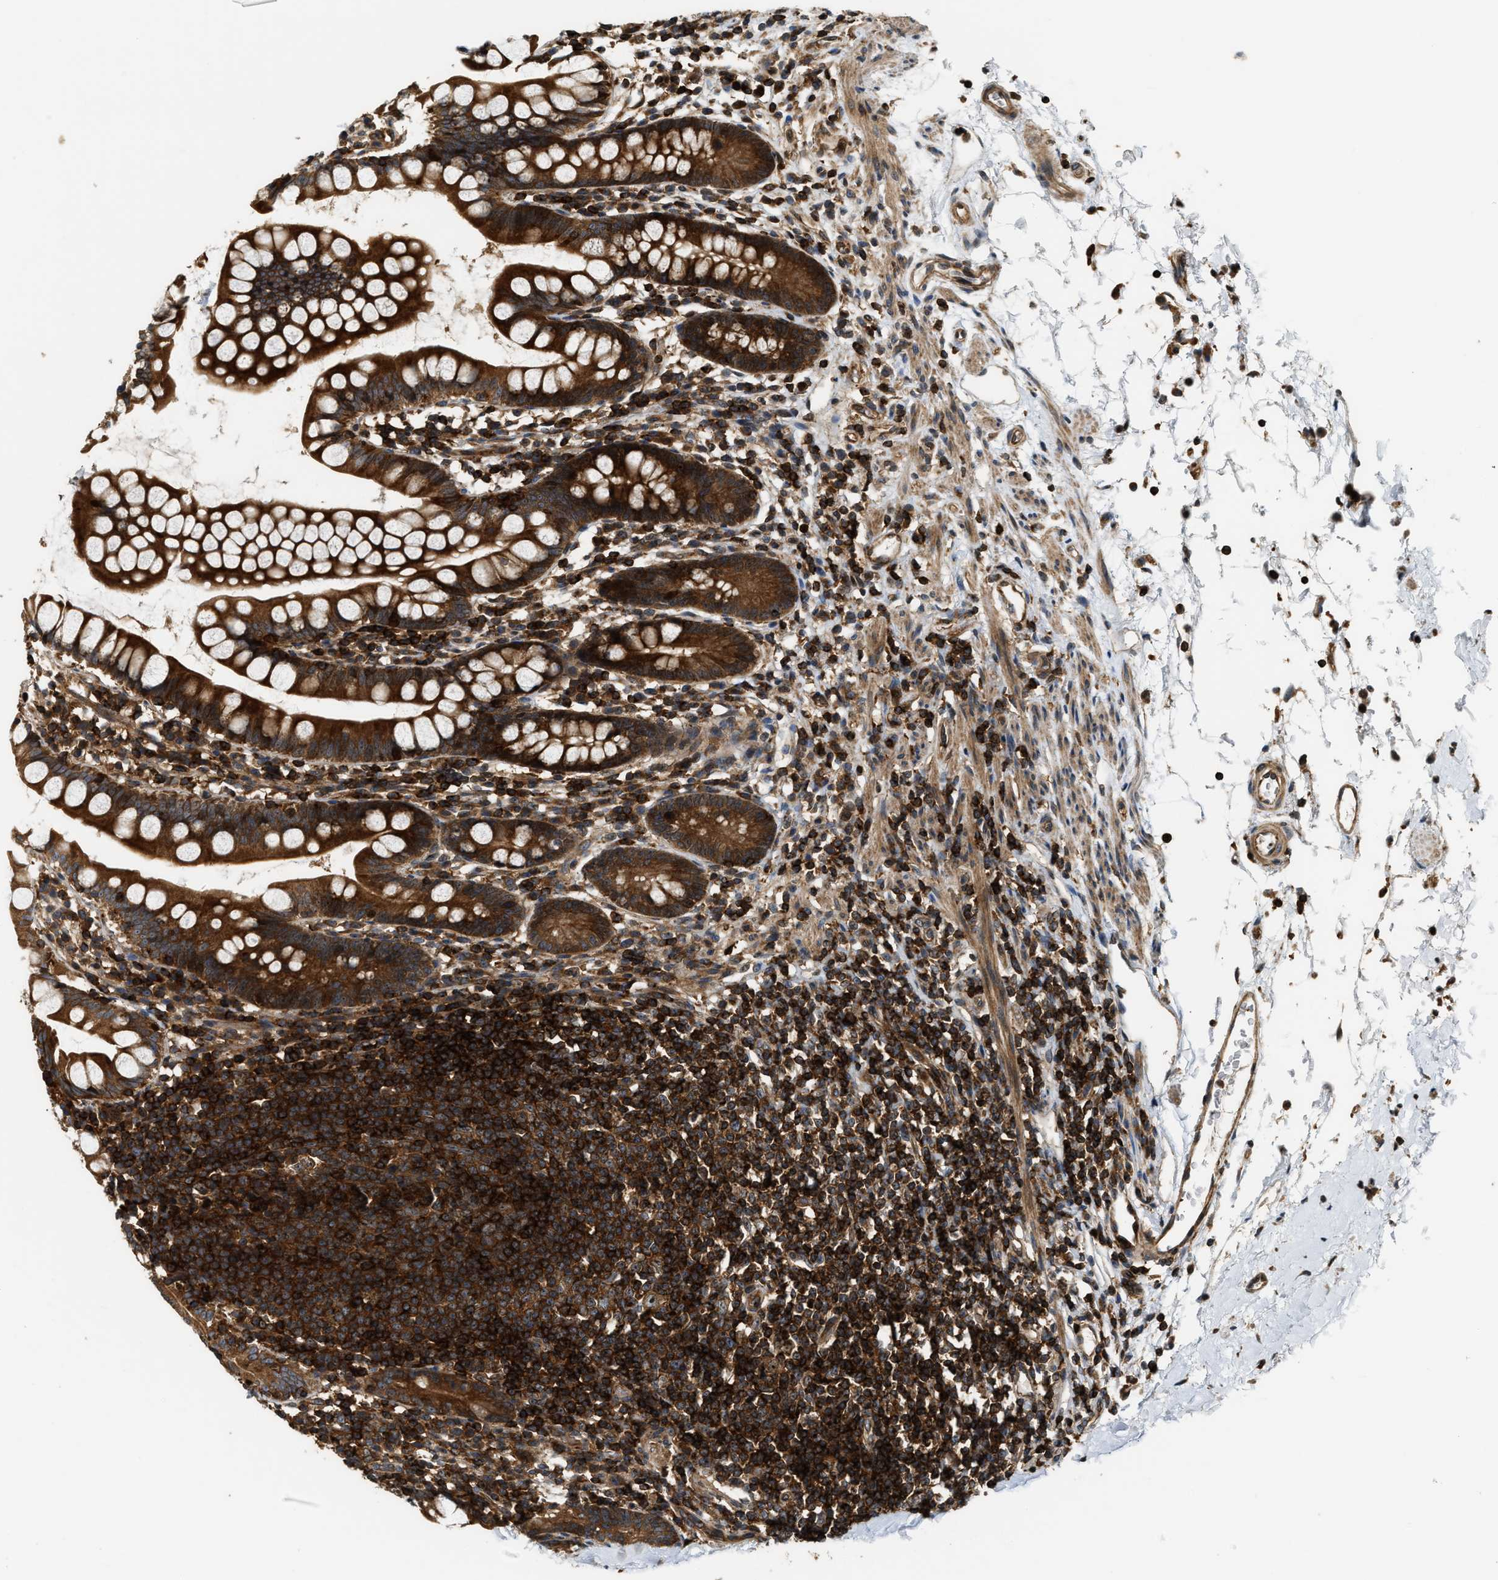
{"staining": {"intensity": "strong", "quantity": ">75%", "location": "cytoplasmic/membranous"}, "tissue": "small intestine", "cell_type": "Glandular cells", "image_type": "normal", "snomed": [{"axis": "morphology", "description": "Normal tissue, NOS"}, {"axis": "topography", "description": "Small intestine"}], "caption": "Unremarkable small intestine shows strong cytoplasmic/membranous expression in about >75% of glandular cells, visualized by immunohistochemistry. (DAB = brown stain, brightfield microscopy at high magnification).", "gene": "SNX5", "patient": {"sex": "female", "age": 84}}